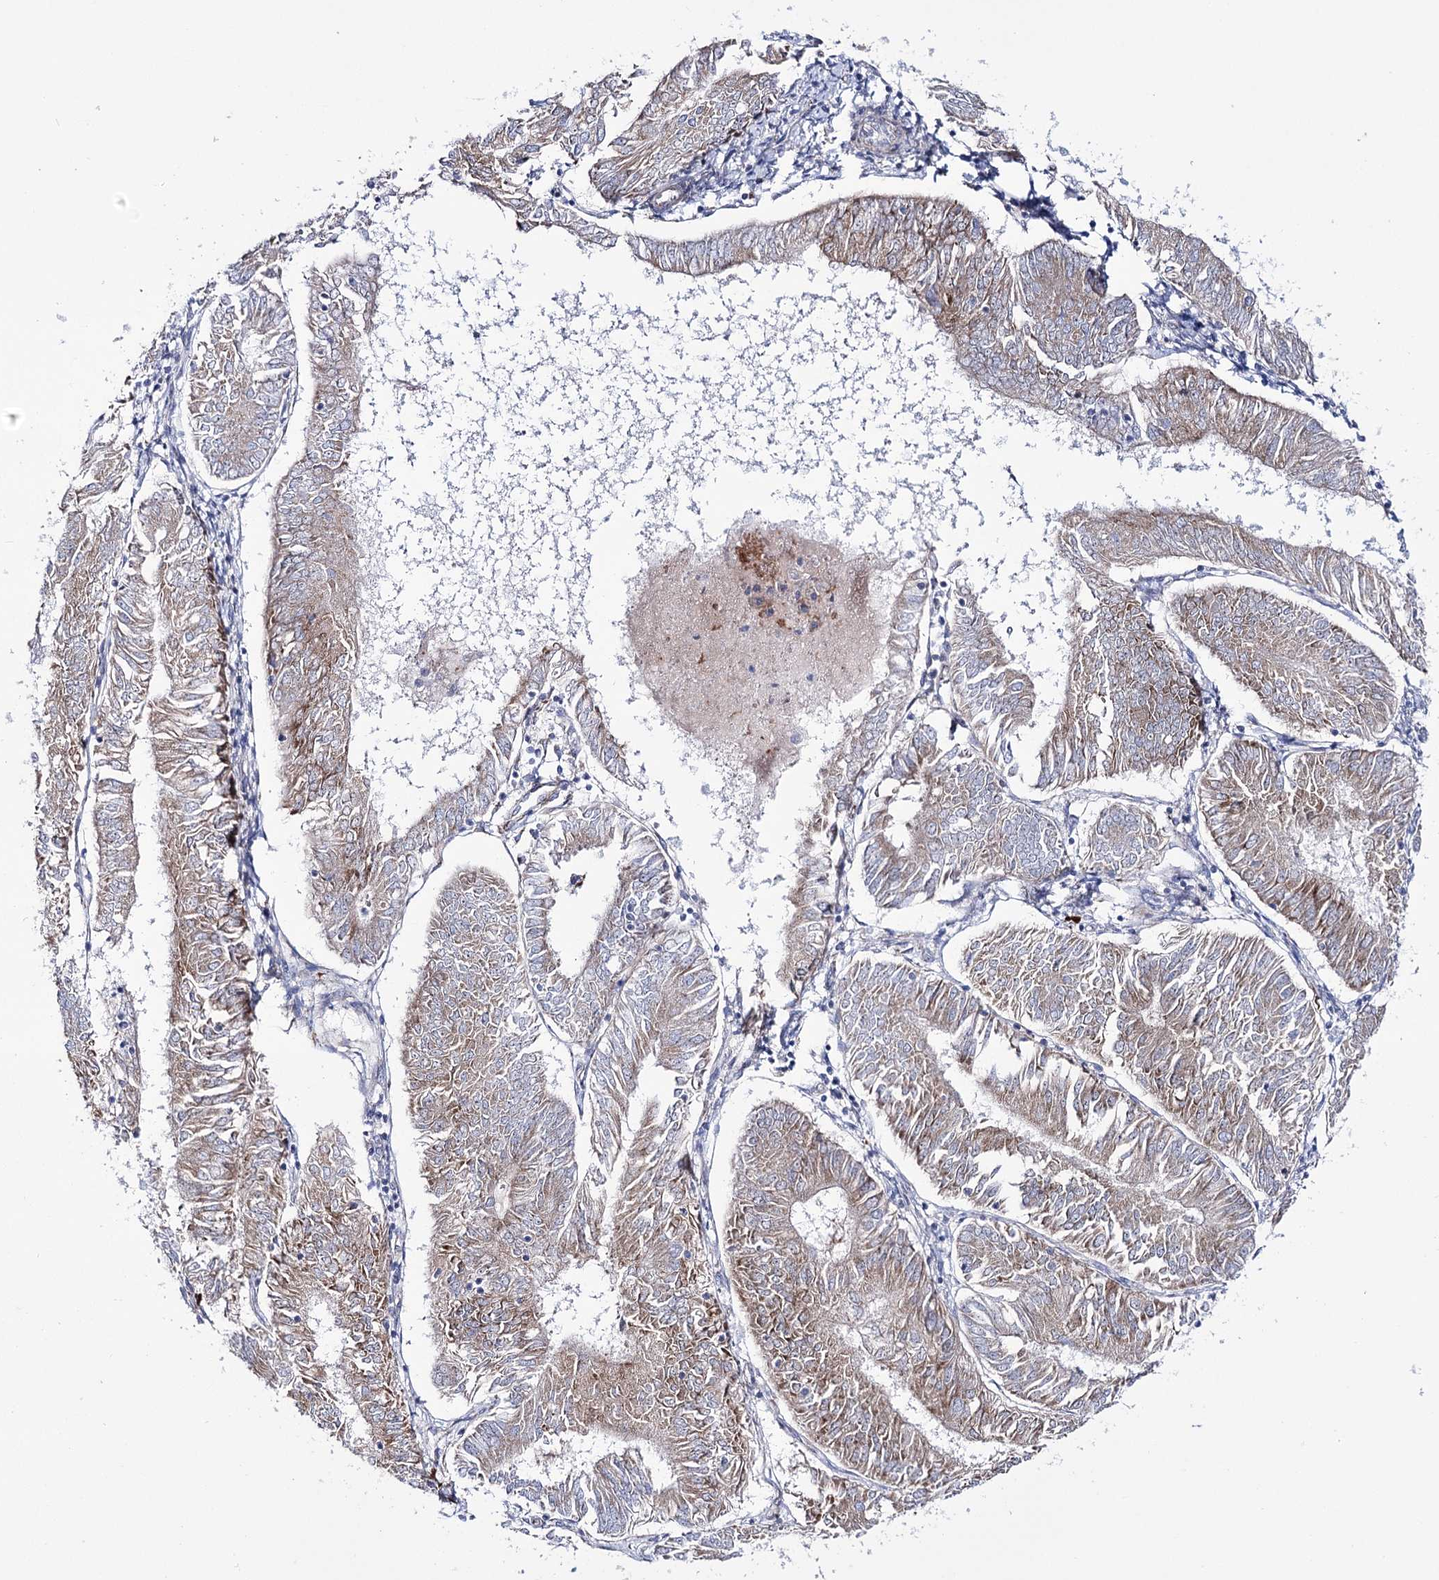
{"staining": {"intensity": "weak", "quantity": ">75%", "location": "cytoplasmic/membranous"}, "tissue": "endometrial cancer", "cell_type": "Tumor cells", "image_type": "cancer", "snomed": [{"axis": "morphology", "description": "Adenocarcinoma, NOS"}, {"axis": "topography", "description": "Endometrium"}], "caption": "DAB (3,3'-diaminobenzidine) immunohistochemical staining of endometrial cancer demonstrates weak cytoplasmic/membranous protein expression in approximately >75% of tumor cells.", "gene": "METTL5", "patient": {"sex": "female", "age": 58}}